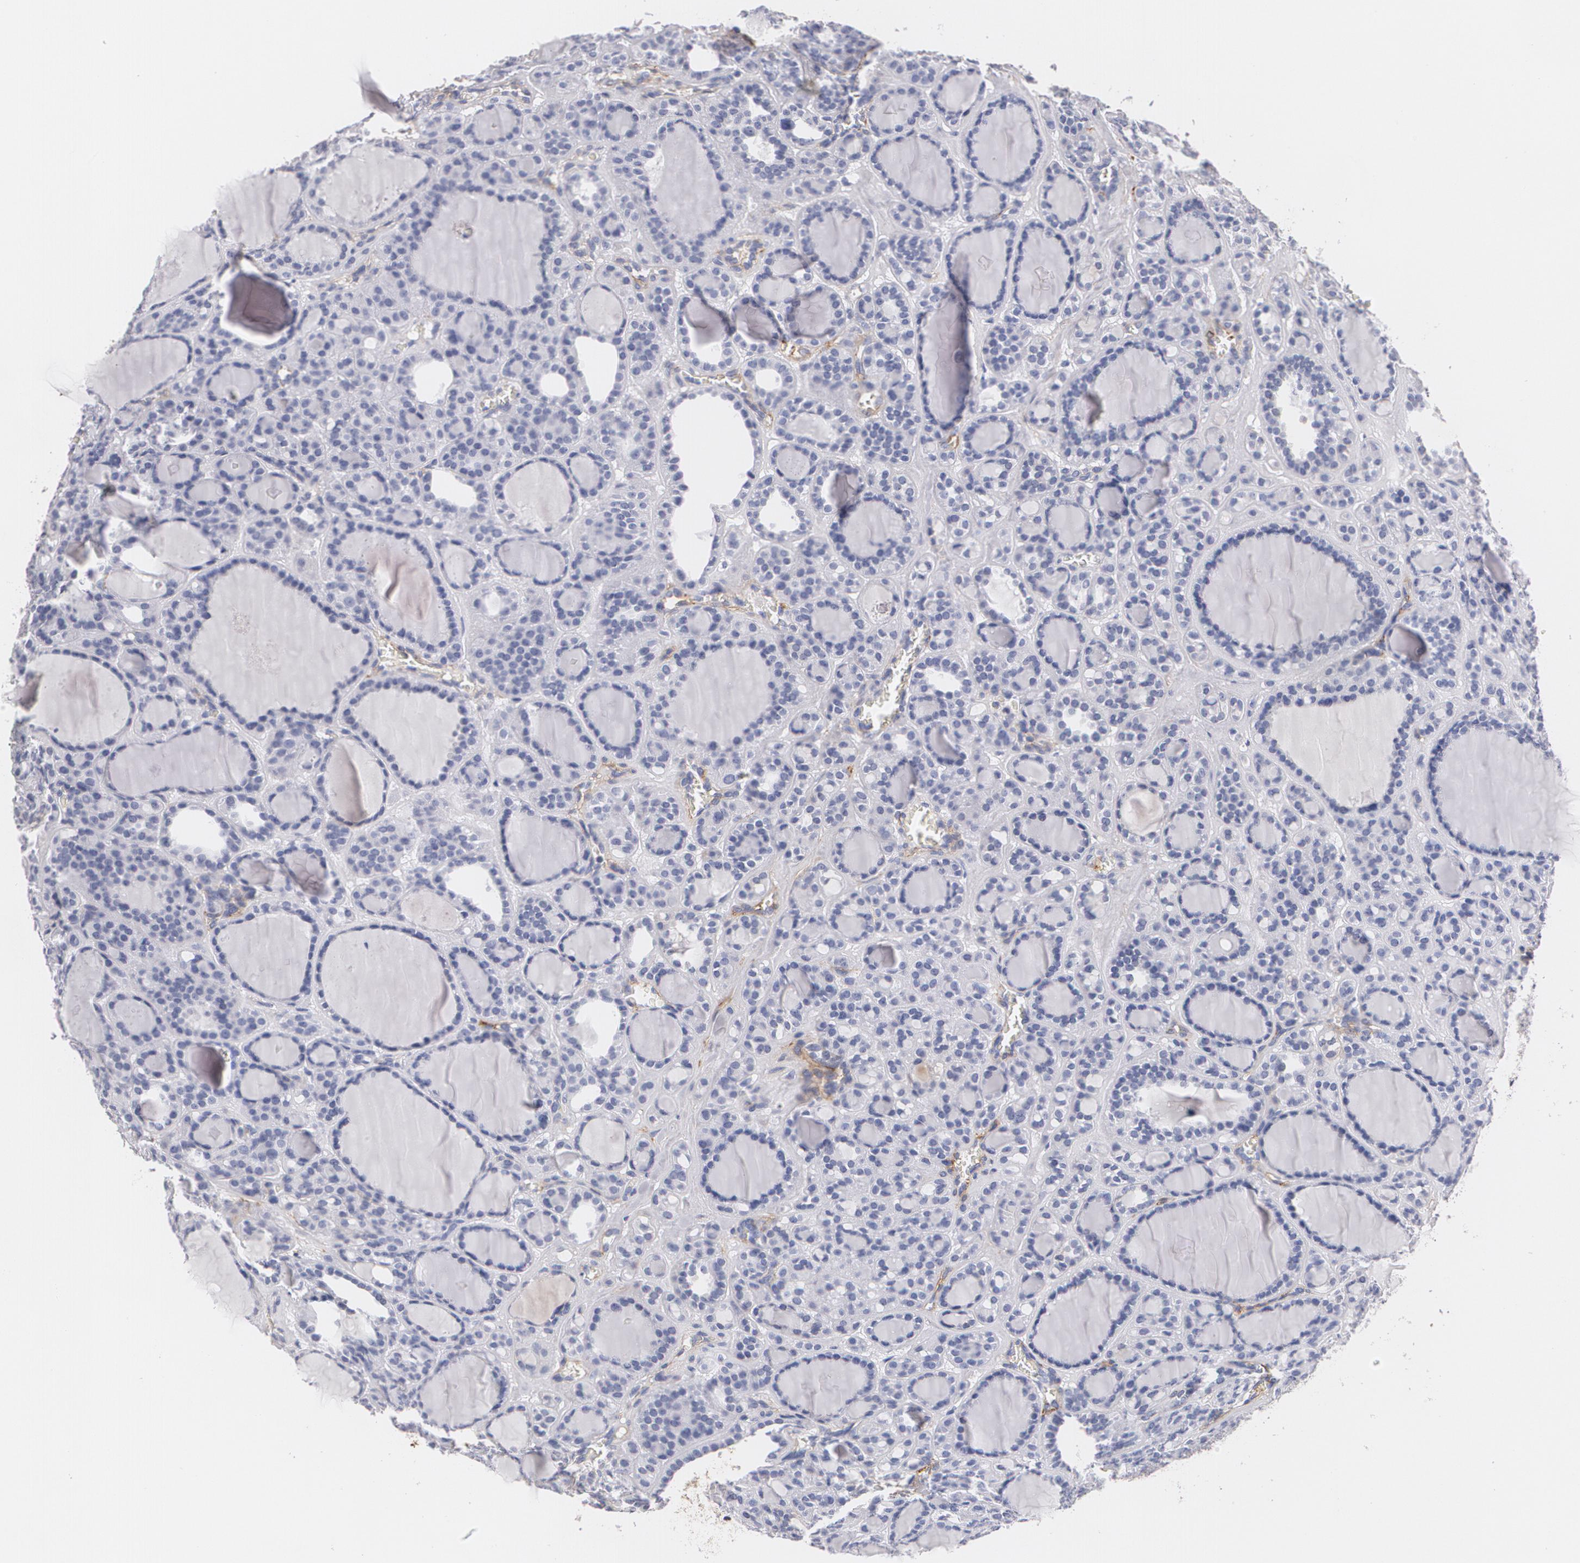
{"staining": {"intensity": "negative", "quantity": "none", "location": "none"}, "tissue": "thyroid cancer", "cell_type": "Tumor cells", "image_type": "cancer", "snomed": [{"axis": "morphology", "description": "Follicular adenoma carcinoma, NOS"}, {"axis": "topography", "description": "Thyroid gland"}], "caption": "The IHC micrograph has no significant expression in tumor cells of thyroid follicular adenoma carcinoma tissue. (Brightfield microscopy of DAB (3,3'-diaminobenzidine) immunohistochemistry (IHC) at high magnification).", "gene": "NGFR", "patient": {"sex": "female", "age": 71}}